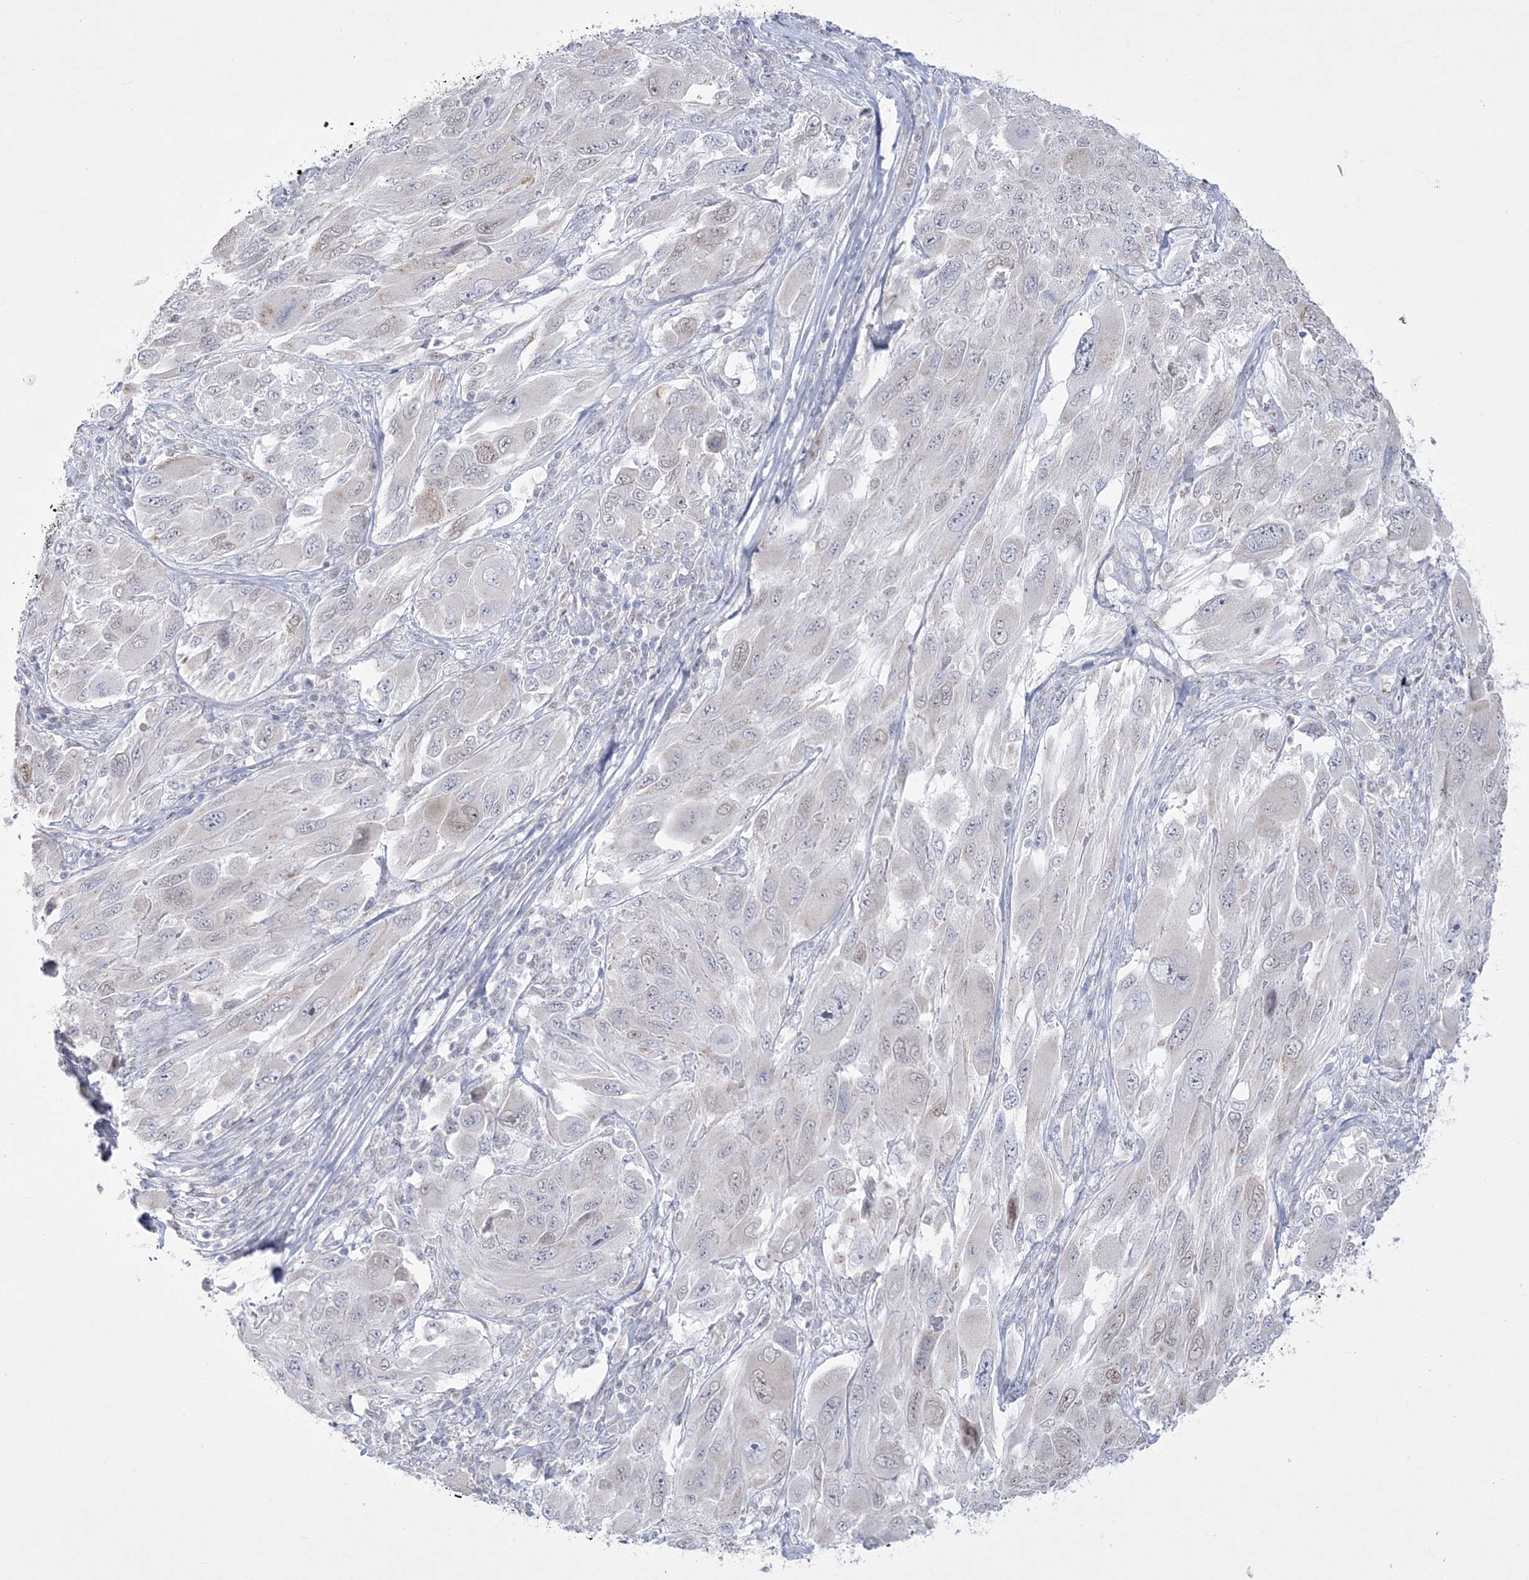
{"staining": {"intensity": "negative", "quantity": "none", "location": "none"}, "tissue": "melanoma", "cell_type": "Tumor cells", "image_type": "cancer", "snomed": [{"axis": "morphology", "description": "Malignant melanoma, NOS"}, {"axis": "topography", "description": "Skin"}], "caption": "This is an immunohistochemistry (IHC) image of human melanoma. There is no positivity in tumor cells.", "gene": "WDR27", "patient": {"sex": "female", "age": 91}}